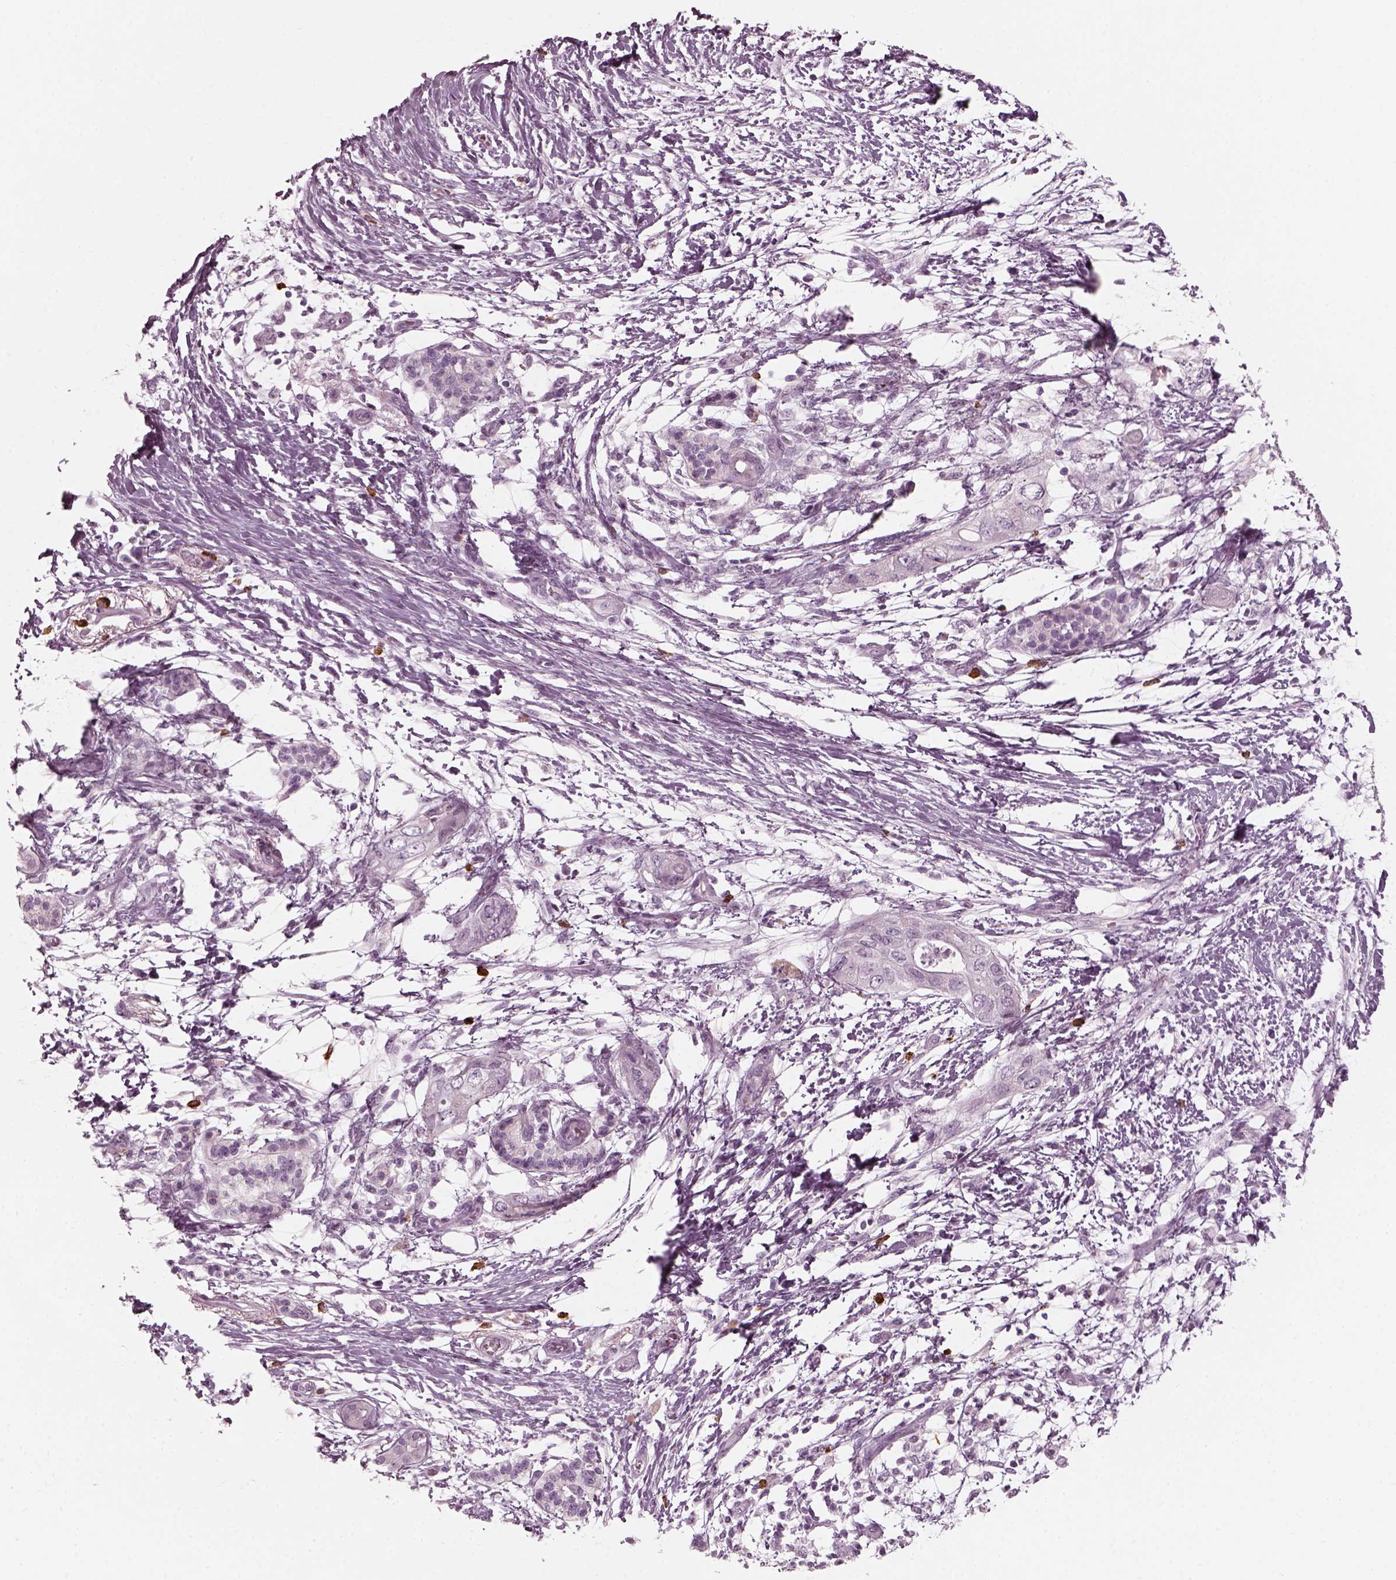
{"staining": {"intensity": "negative", "quantity": "none", "location": "none"}, "tissue": "pancreatic cancer", "cell_type": "Tumor cells", "image_type": "cancer", "snomed": [{"axis": "morphology", "description": "Adenocarcinoma, NOS"}, {"axis": "topography", "description": "Pancreas"}], "caption": "Tumor cells show no significant expression in pancreatic cancer (adenocarcinoma). The staining was performed using DAB to visualize the protein expression in brown, while the nuclei were stained in blue with hematoxylin (Magnification: 20x).", "gene": "CNTN1", "patient": {"sex": "female", "age": 72}}